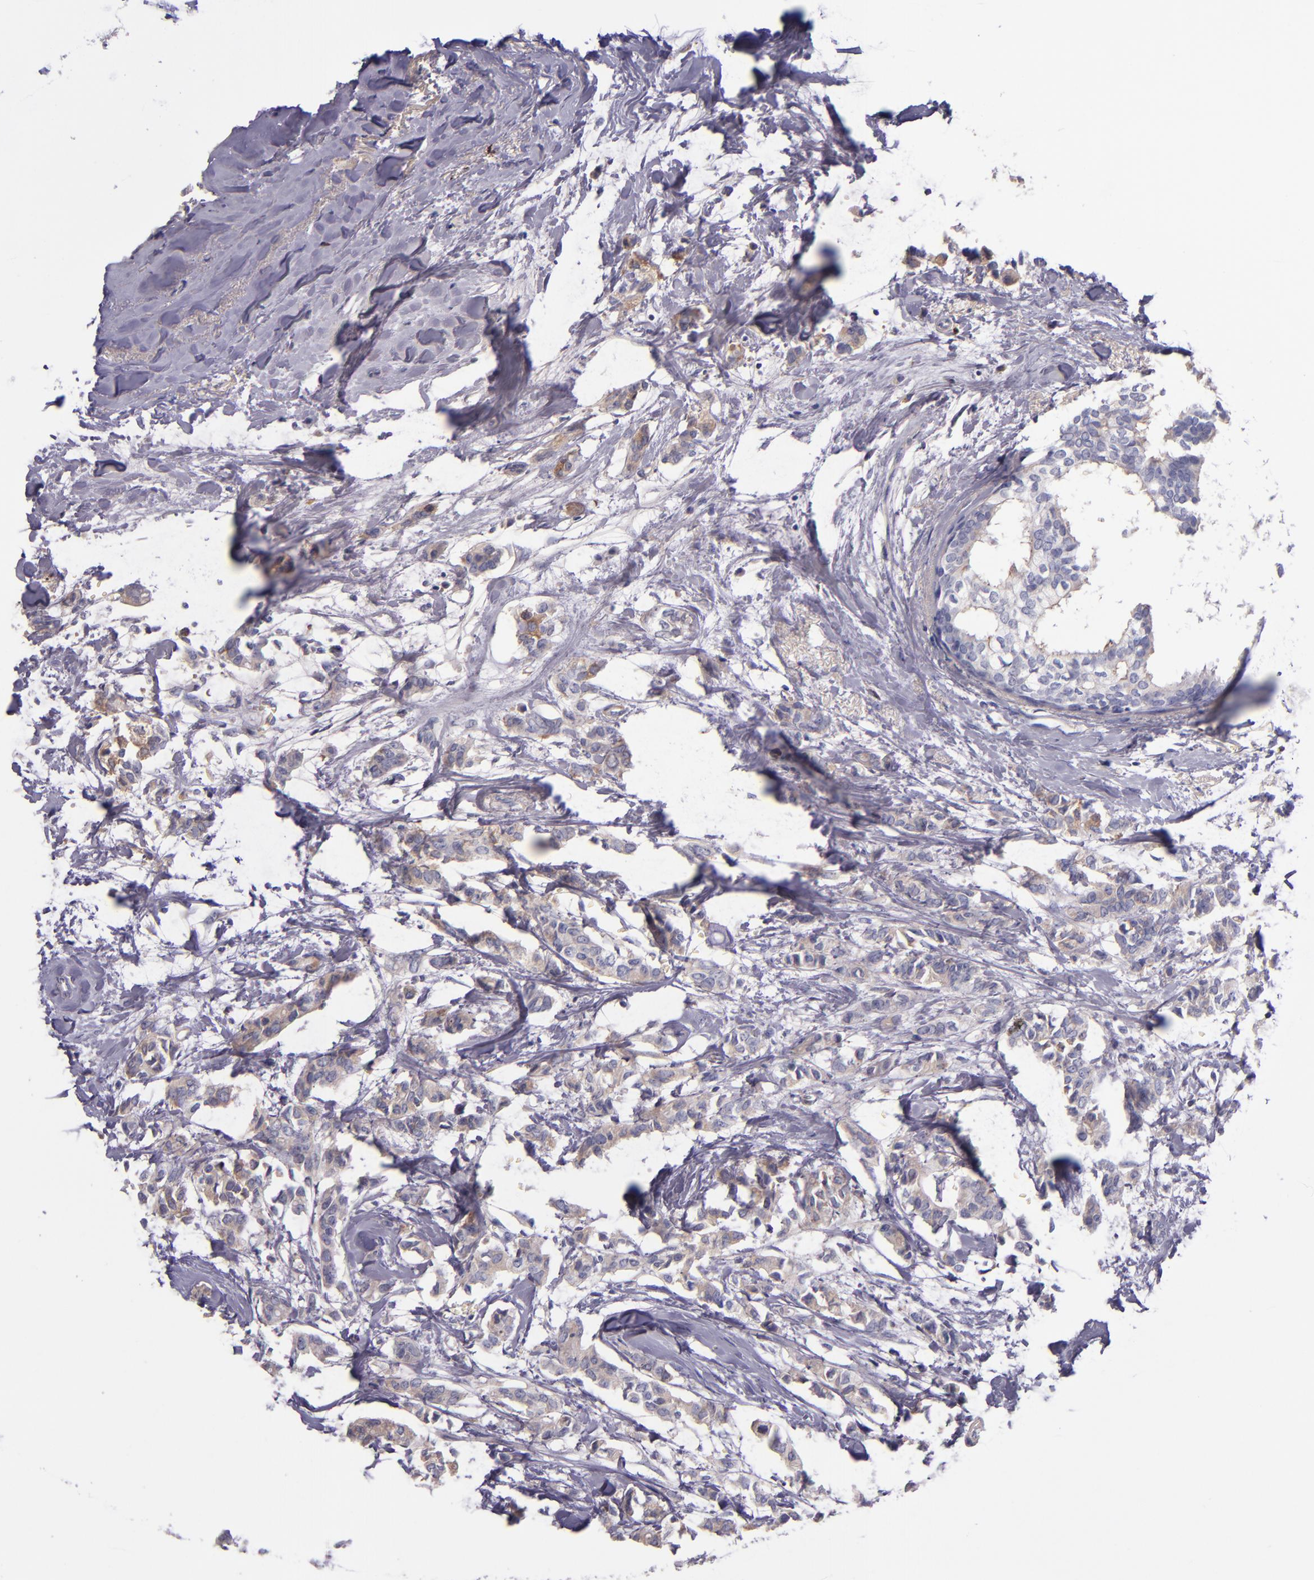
{"staining": {"intensity": "weak", "quantity": "25%-75%", "location": "cytoplasmic/membranous"}, "tissue": "breast cancer", "cell_type": "Tumor cells", "image_type": "cancer", "snomed": [{"axis": "morphology", "description": "Duct carcinoma"}, {"axis": "topography", "description": "Breast"}], "caption": "An immunohistochemistry (IHC) photomicrograph of tumor tissue is shown. Protein staining in brown shows weak cytoplasmic/membranous positivity in breast invasive ductal carcinoma within tumor cells. (Stains: DAB (3,3'-diaminobenzidine) in brown, nuclei in blue, Microscopy: brightfield microscopy at high magnification).", "gene": "KNG1", "patient": {"sex": "female", "age": 84}}